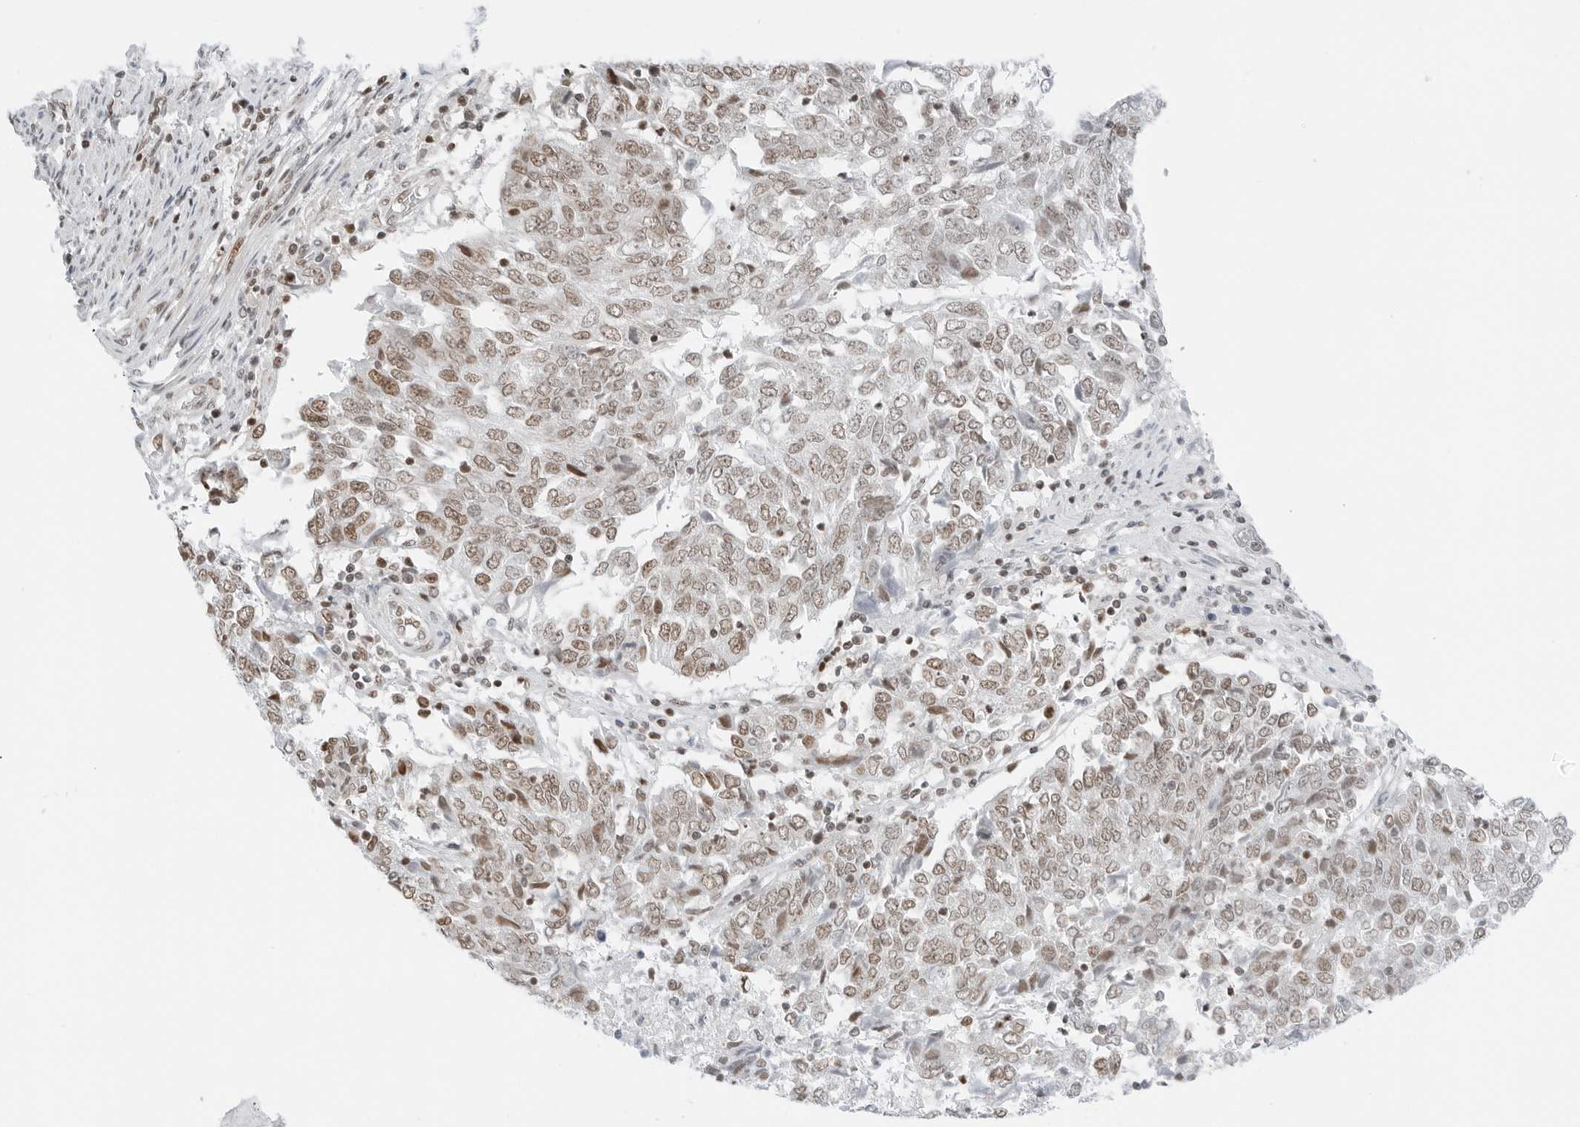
{"staining": {"intensity": "moderate", "quantity": "25%-75%", "location": "nuclear"}, "tissue": "endometrial cancer", "cell_type": "Tumor cells", "image_type": "cancer", "snomed": [{"axis": "morphology", "description": "Adenocarcinoma, NOS"}, {"axis": "topography", "description": "Endometrium"}], "caption": "Brown immunohistochemical staining in human endometrial cancer reveals moderate nuclear positivity in approximately 25%-75% of tumor cells.", "gene": "CRTC2", "patient": {"sex": "female", "age": 80}}